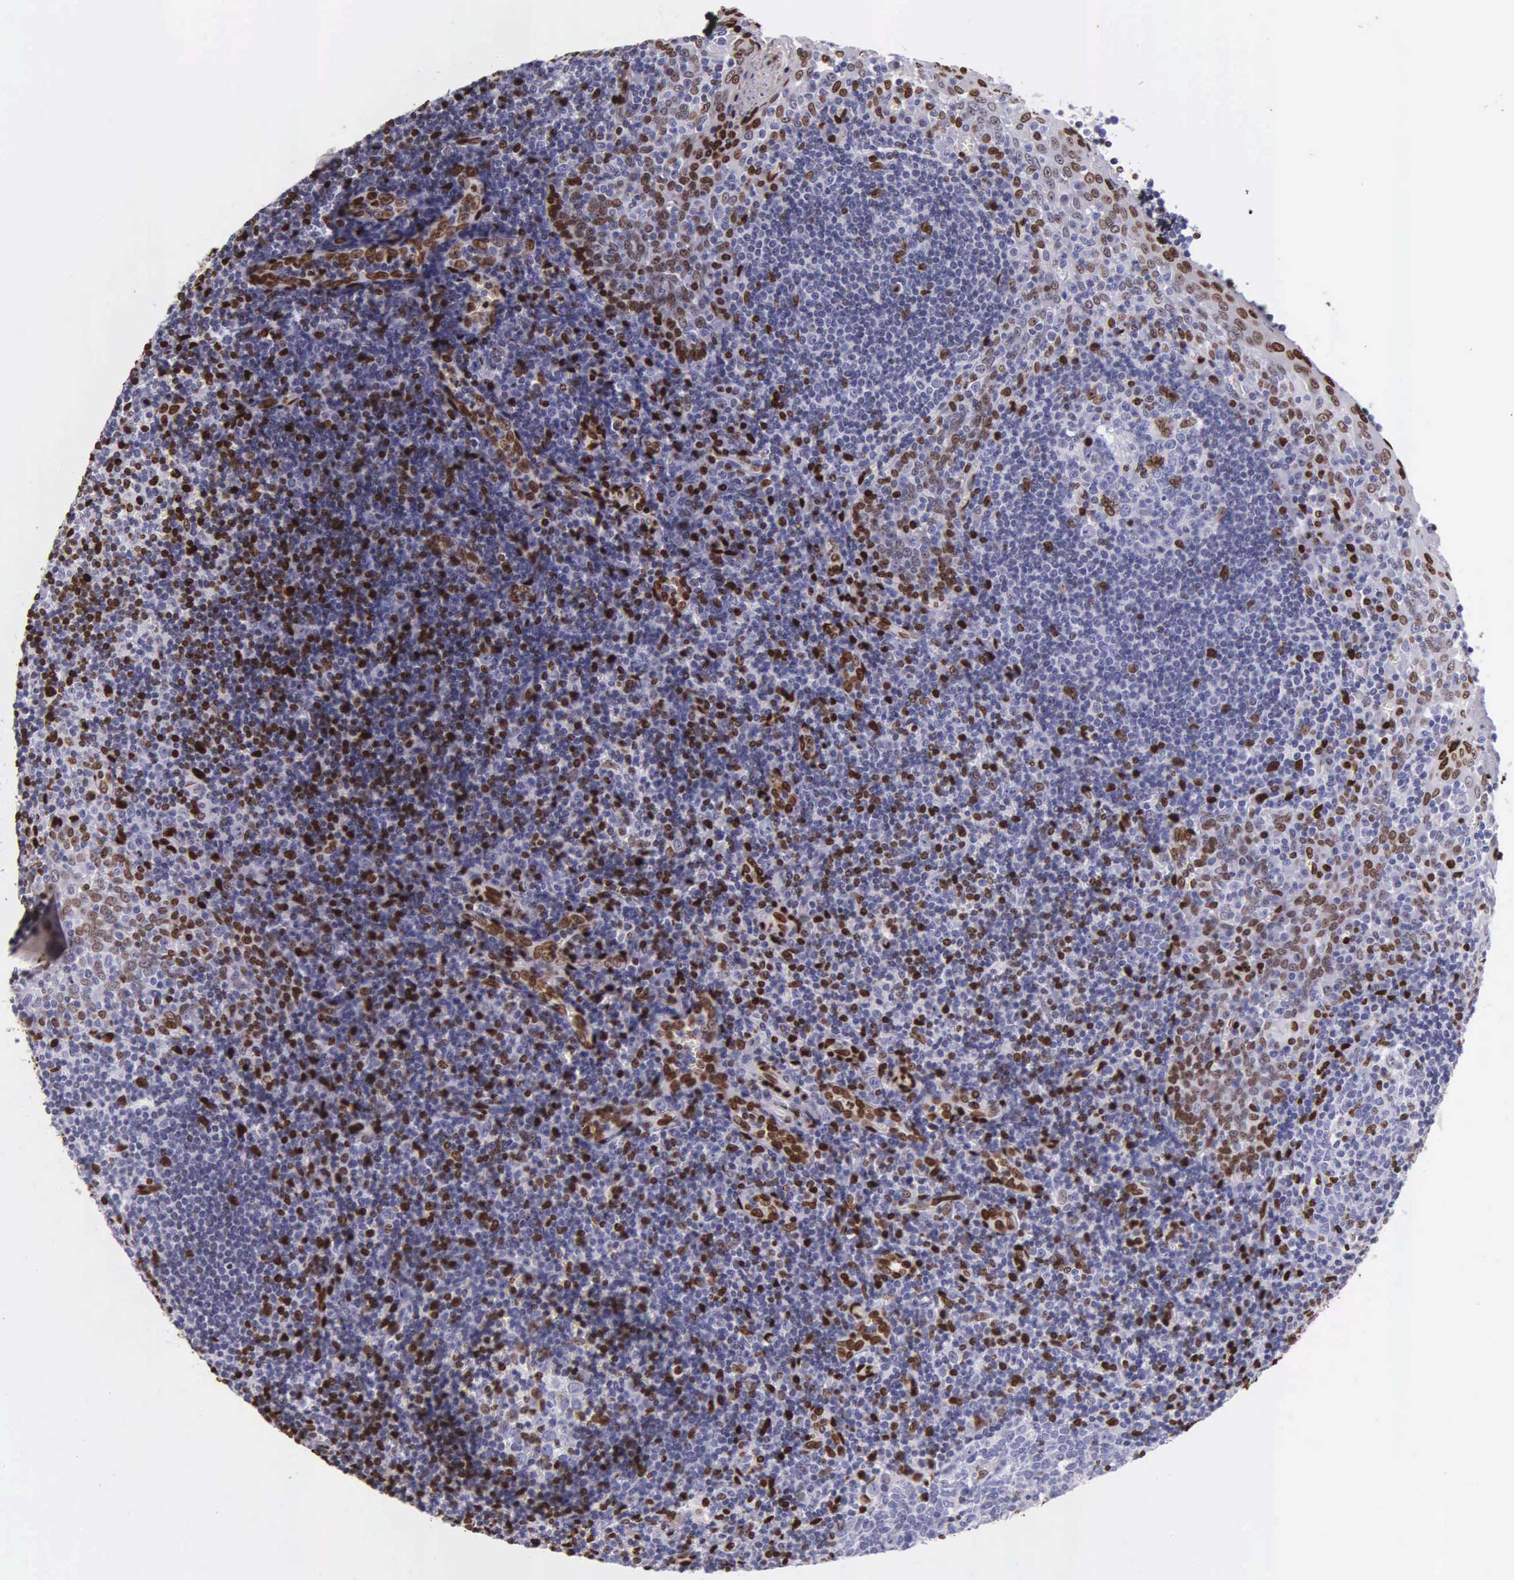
{"staining": {"intensity": "strong", "quantity": "<25%", "location": "nuclear"}, "tissue": "tonsil", "cell_type": "Germinal center cells", "image_type": "normal", "snomed": [{"axis": "morphology", "description": "Normal tissue, NOS"}, {"axis": "topography", "description": "Tonsil"}], "caption": "IHC of benign tonsil shows medium levels of strong nuclear expression in approximately <25% of germinal center cells.", "gene": "H1", "patient": {"sex": "female", "age": 41}}